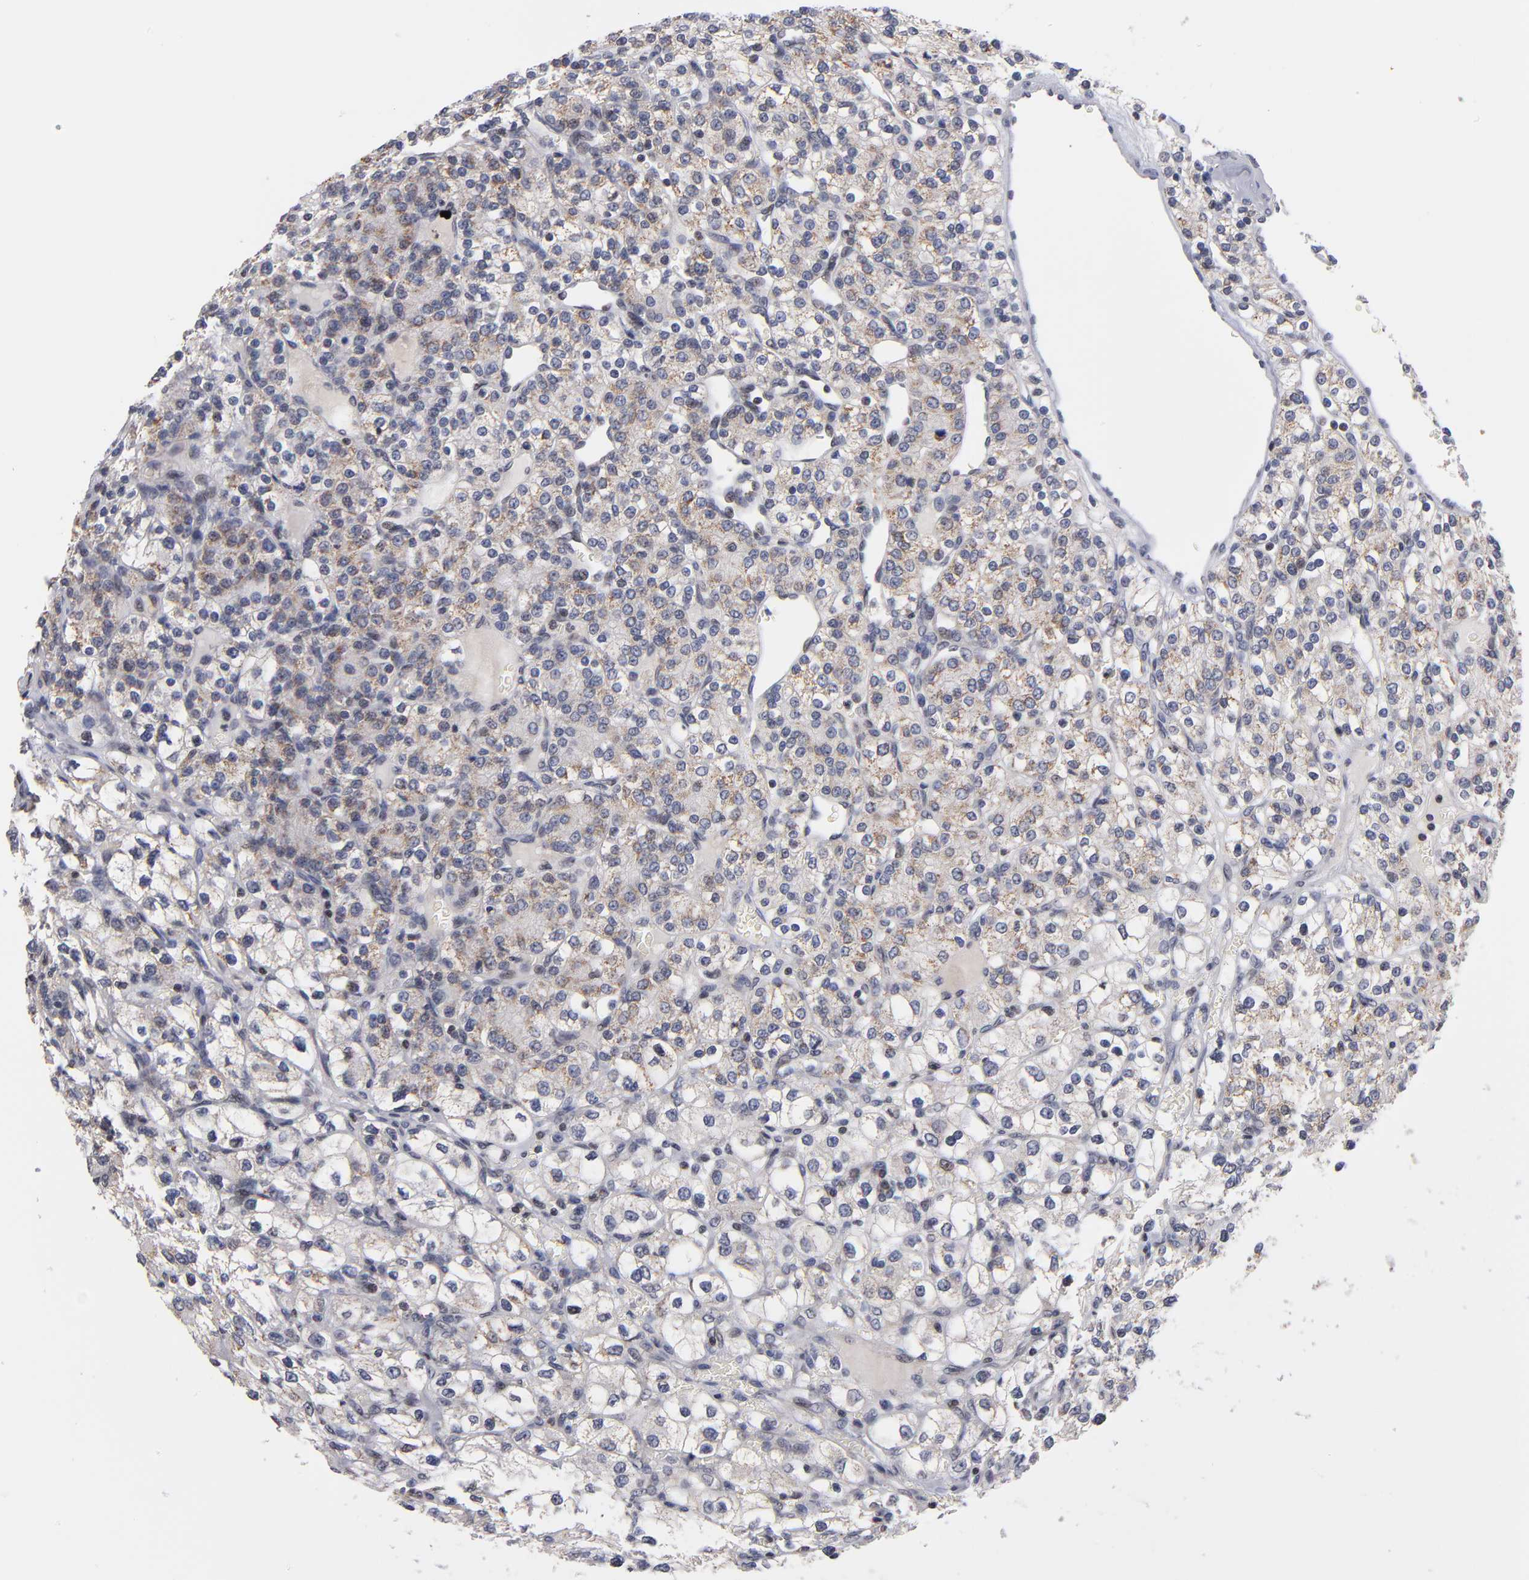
{"staining": {"intensity": "weak", "quantity": "25%-75%", "location": "cytoplasmic/membranous,nuclear"}, "tissue": "renal cancer", "cell_type": "Tumor cells", "image_type": "cancer", "snomed": [{"axis": "morphology", "description": "Adenocarcinoma, NOS"}, {"axis": "topography", "description": "Kidney"}], "caption": "Renal cancer stained for a protein (brown) reveals weak cytoplasmic/membranous and nuclear positive expression in about 25%-75% of tumor cells.", "gene": "ODF2", "patient": {"sex": "female", "age": 62}}